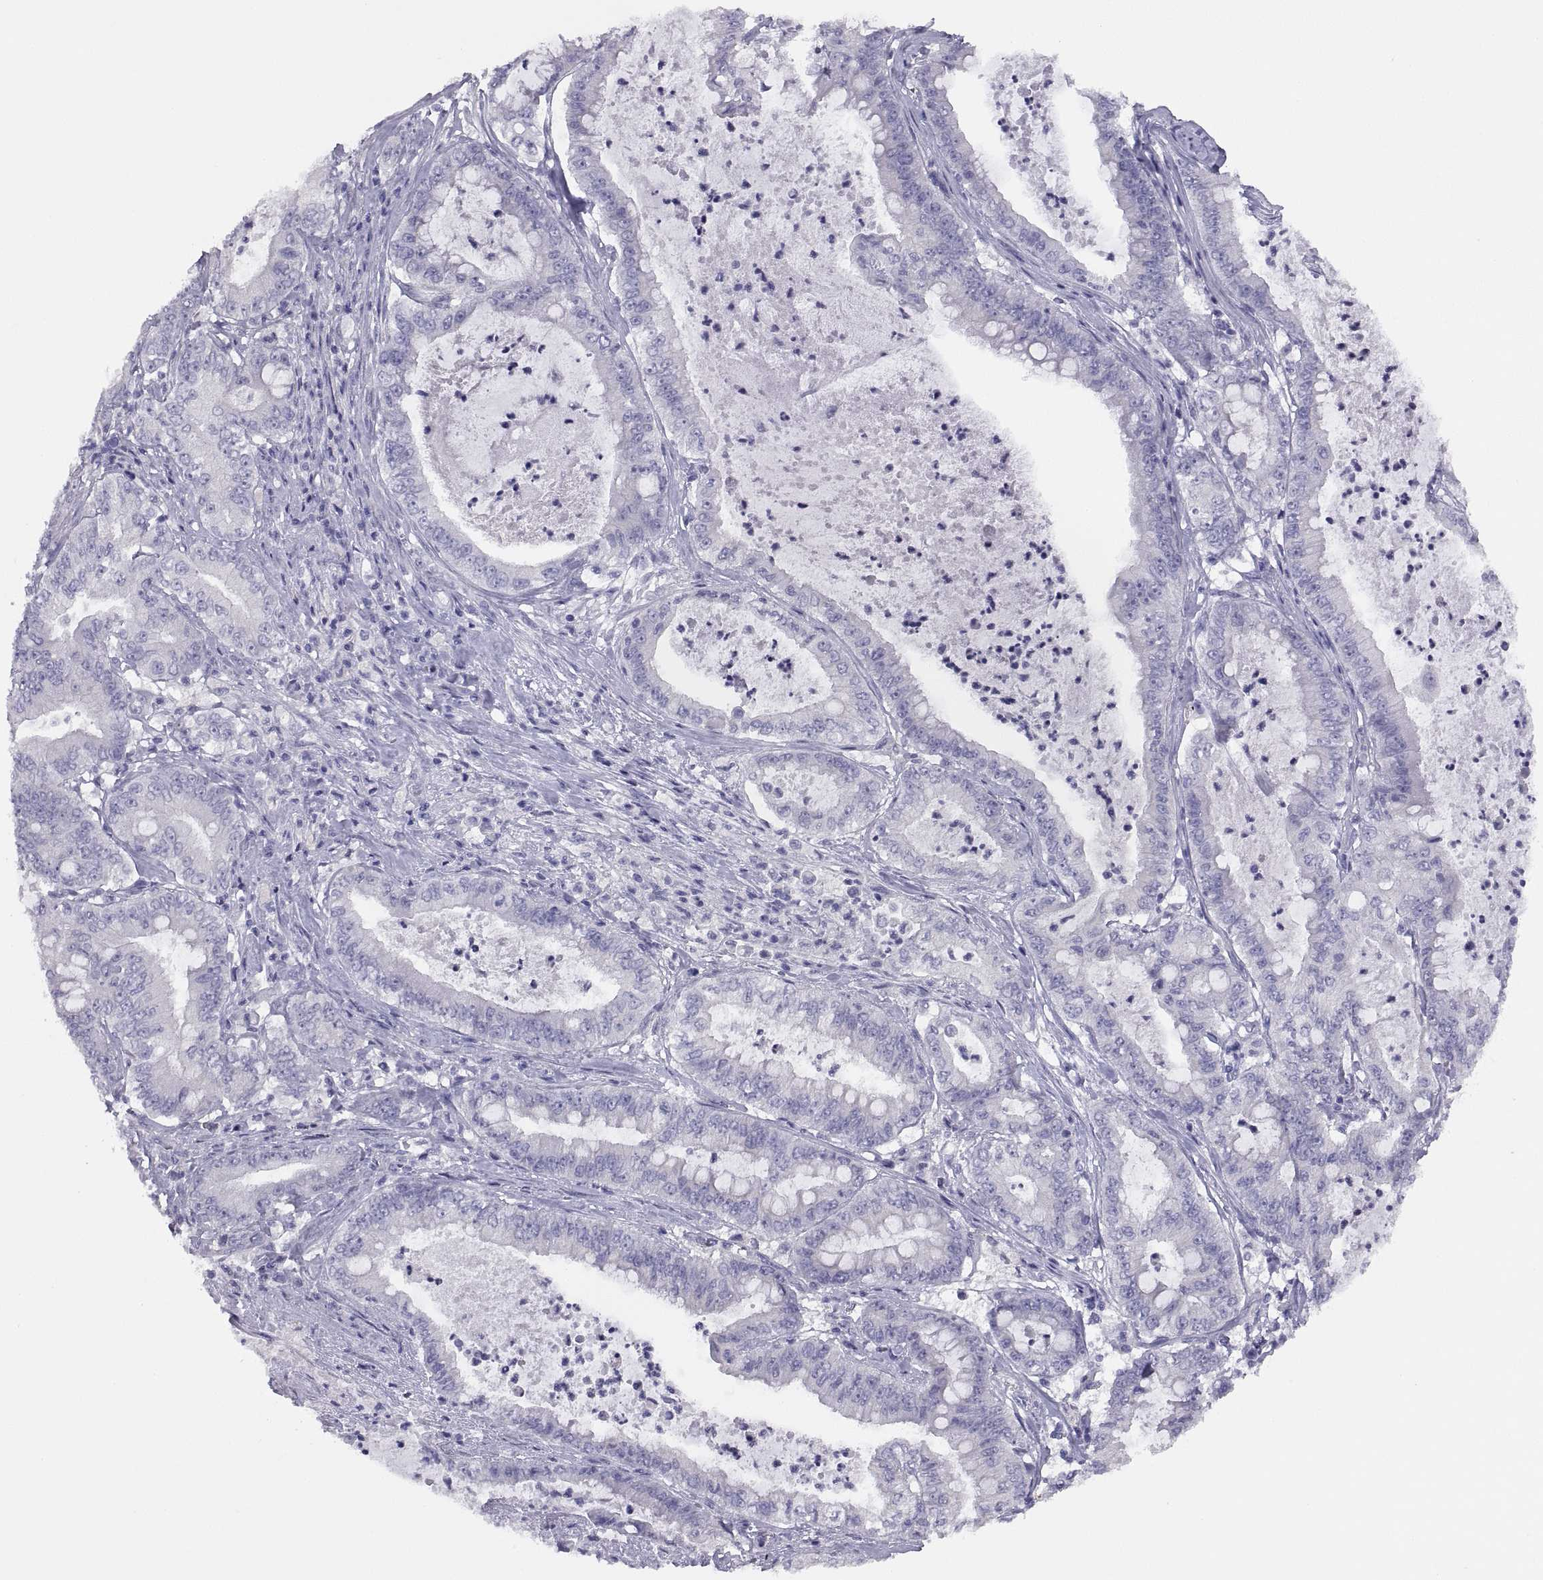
{"staining": {"intensity": "negative", "quantity": "none", "location": "none"}, "tissue": "pancreatic cancer", "cell_type": "Tumor cells", "image_type": "cancer", "snomed": [{"axis": "morphology", "description": "Adenocarcinoma, NOS"}, {"axis": "topography", "description": "Pancreas"}], "caption": "High power microscopy image of an immunohistochemistry (IHC) micrograph of pancreatic adenocarcinoma, revealing no significant expression in tumor cells. Brightfield microscopy of immunohistochemistry (IHC) stained with DAB (brown) and hematoxylin (blue), captured at high magnification.", "gene": "STRC", "patient": {"sex": "male", "age": 71}}